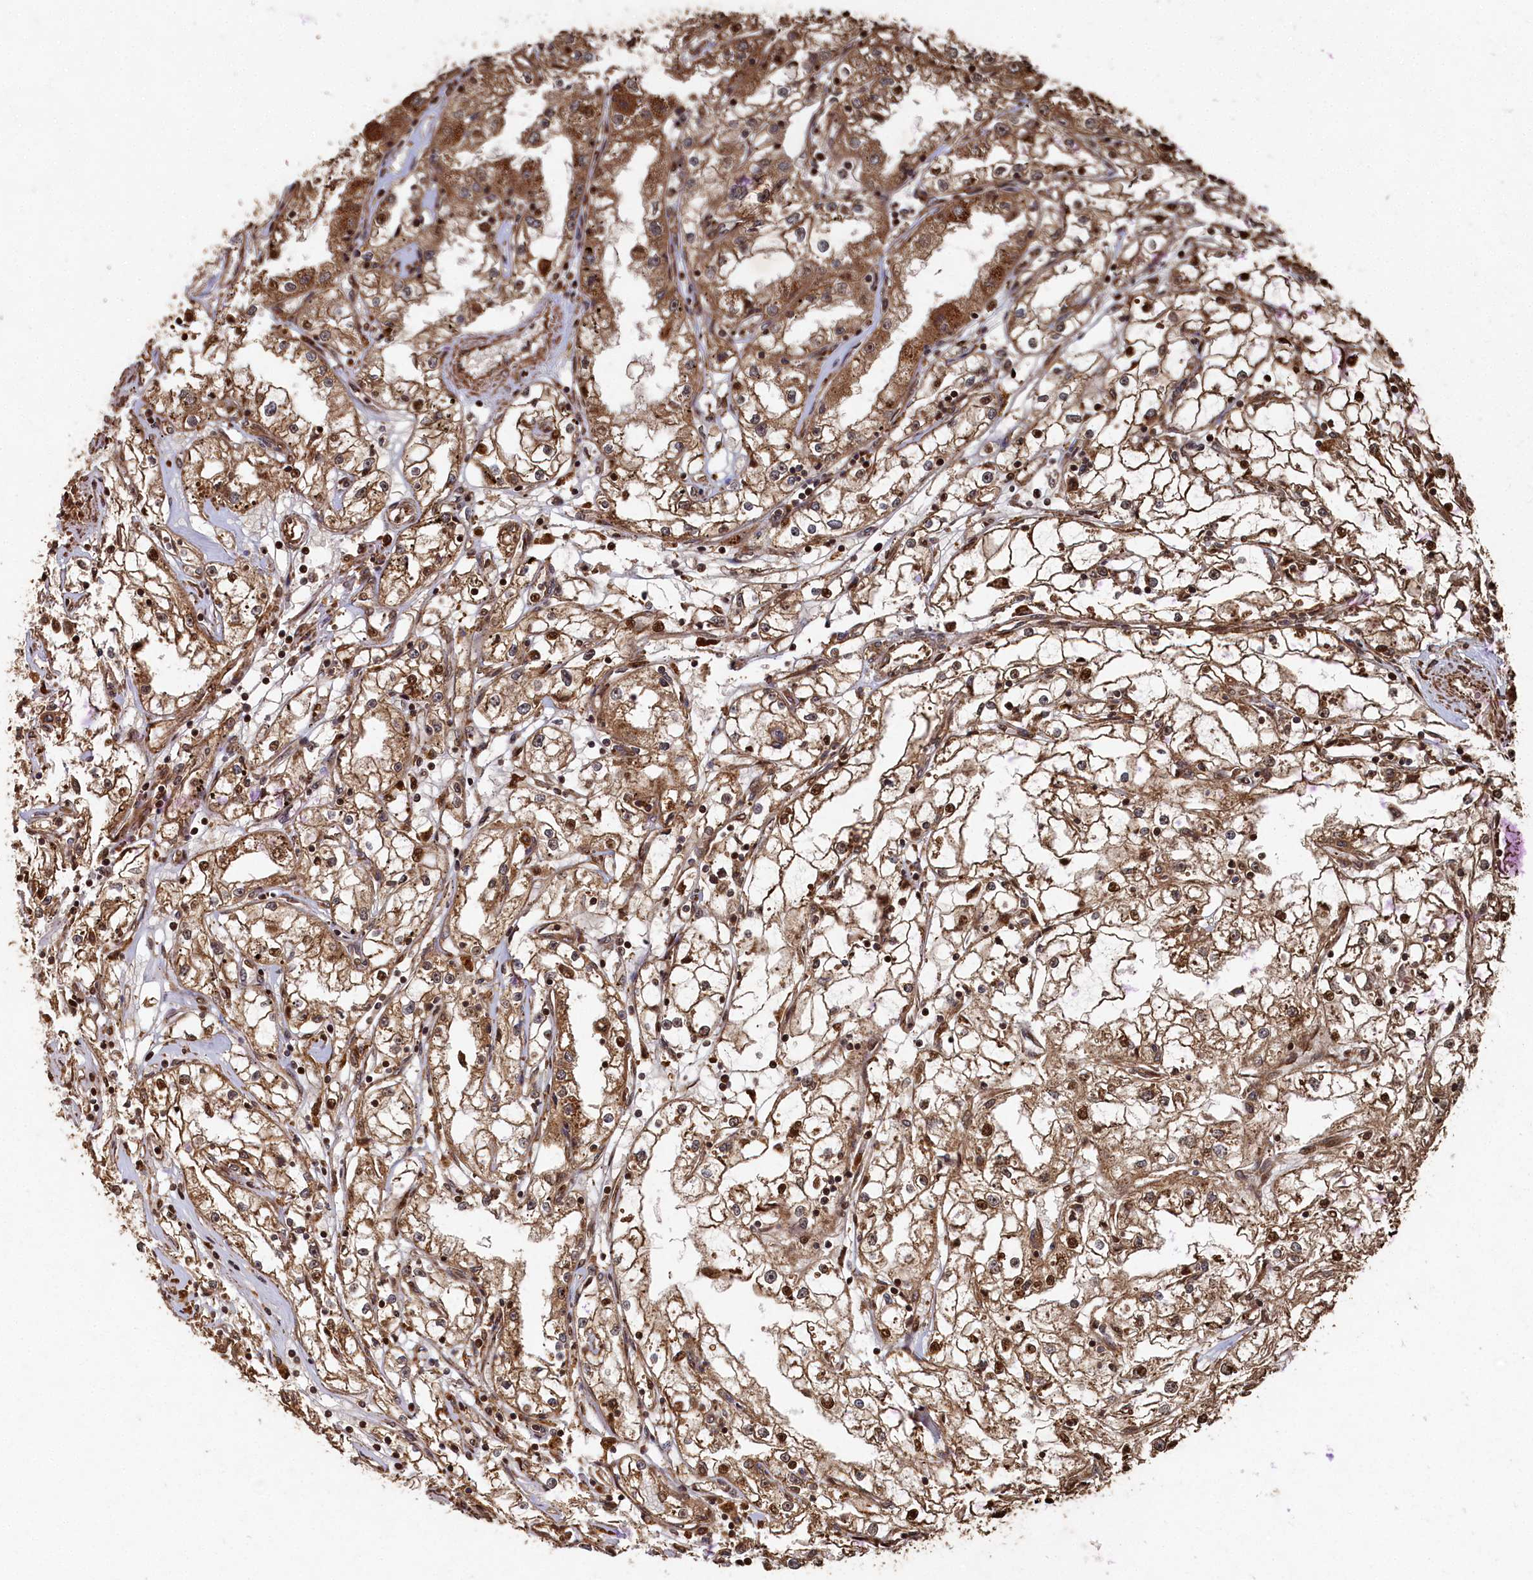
{"staining": {"intensity": "moderate", "quantity": ">75%", "location": "cytoplasmic/membranous,nuclear"}, "tissue": "renal cancer", "cell_type": "Tumor cells", "image_type": "cancer", "snomed": [{"axis": "morphology", "description": "Adenocarcinoma, NOS"}, {"axis": "topography", "description": "Kidney"}], "caption": "DAB (3,3'-diaminobenzidine) immunohistochemical staining of human renal cancer (adenocarcinoma) exhibits moderate cytoplasmic/membranous and nuclear protein positivity in about >75% of tumor cells.", "gene": "PIGN", "patient": {"sex": "male", "age": 56}}